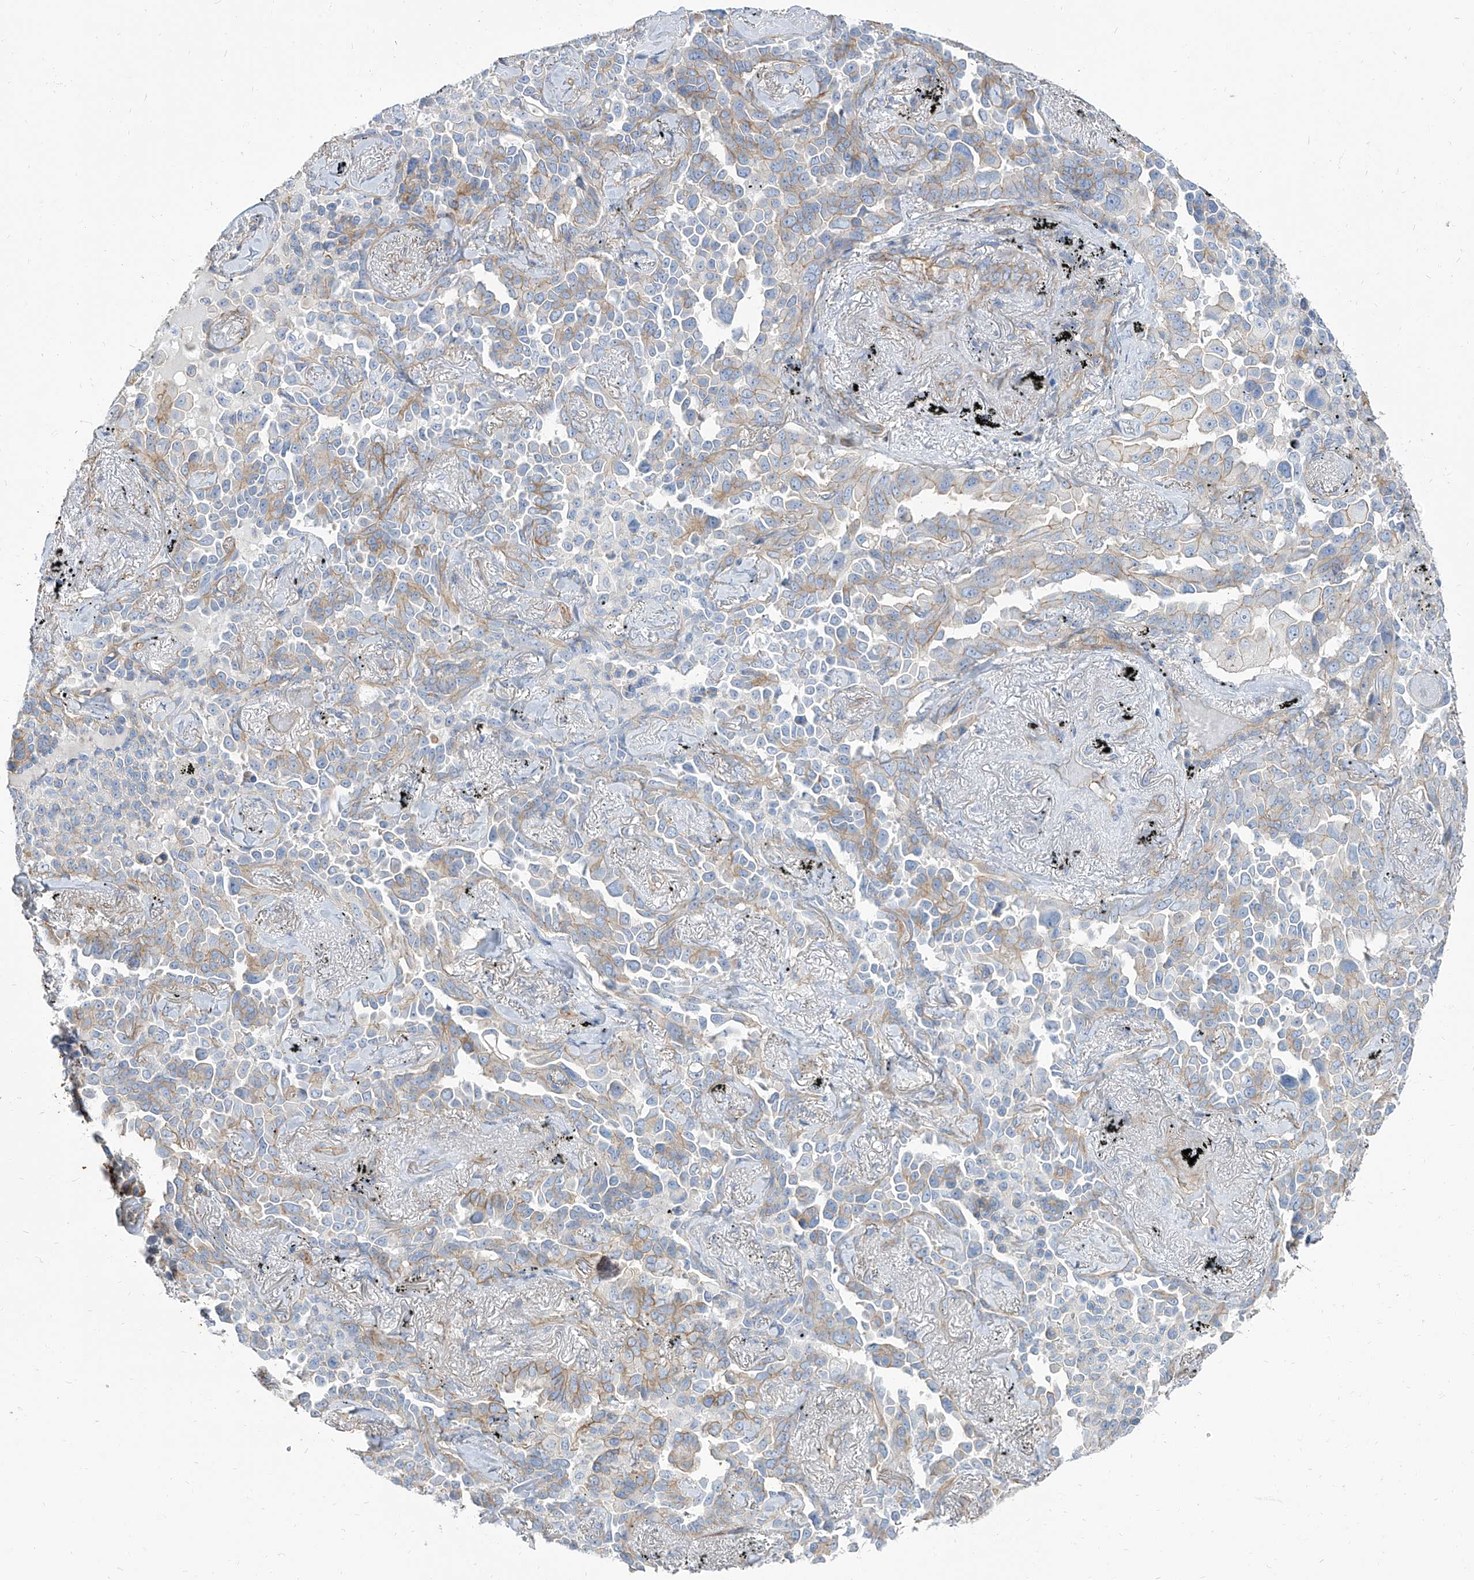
{"staining": {"intensity": "moderate", "quantity": "<25%", "location": "cytoplasmic/membranous"}, "tissue": "lung cancer", "cell_type": "Tumor cells", "image_type": "cancer", "snomed": [{"axis": "morphology", "description": "Adenocarcinoma, NOS"}, {"axis": "topography", "description": "Lung"}], "caption": "Tumor cells demonstrate low levels of moderate cytoplasmic/membranous expression in approximately <25% of cells in human lung cancer (adenocarcinoma).", "gene": "TXLNB", "patient": {"sex": "female", "age": 67}}